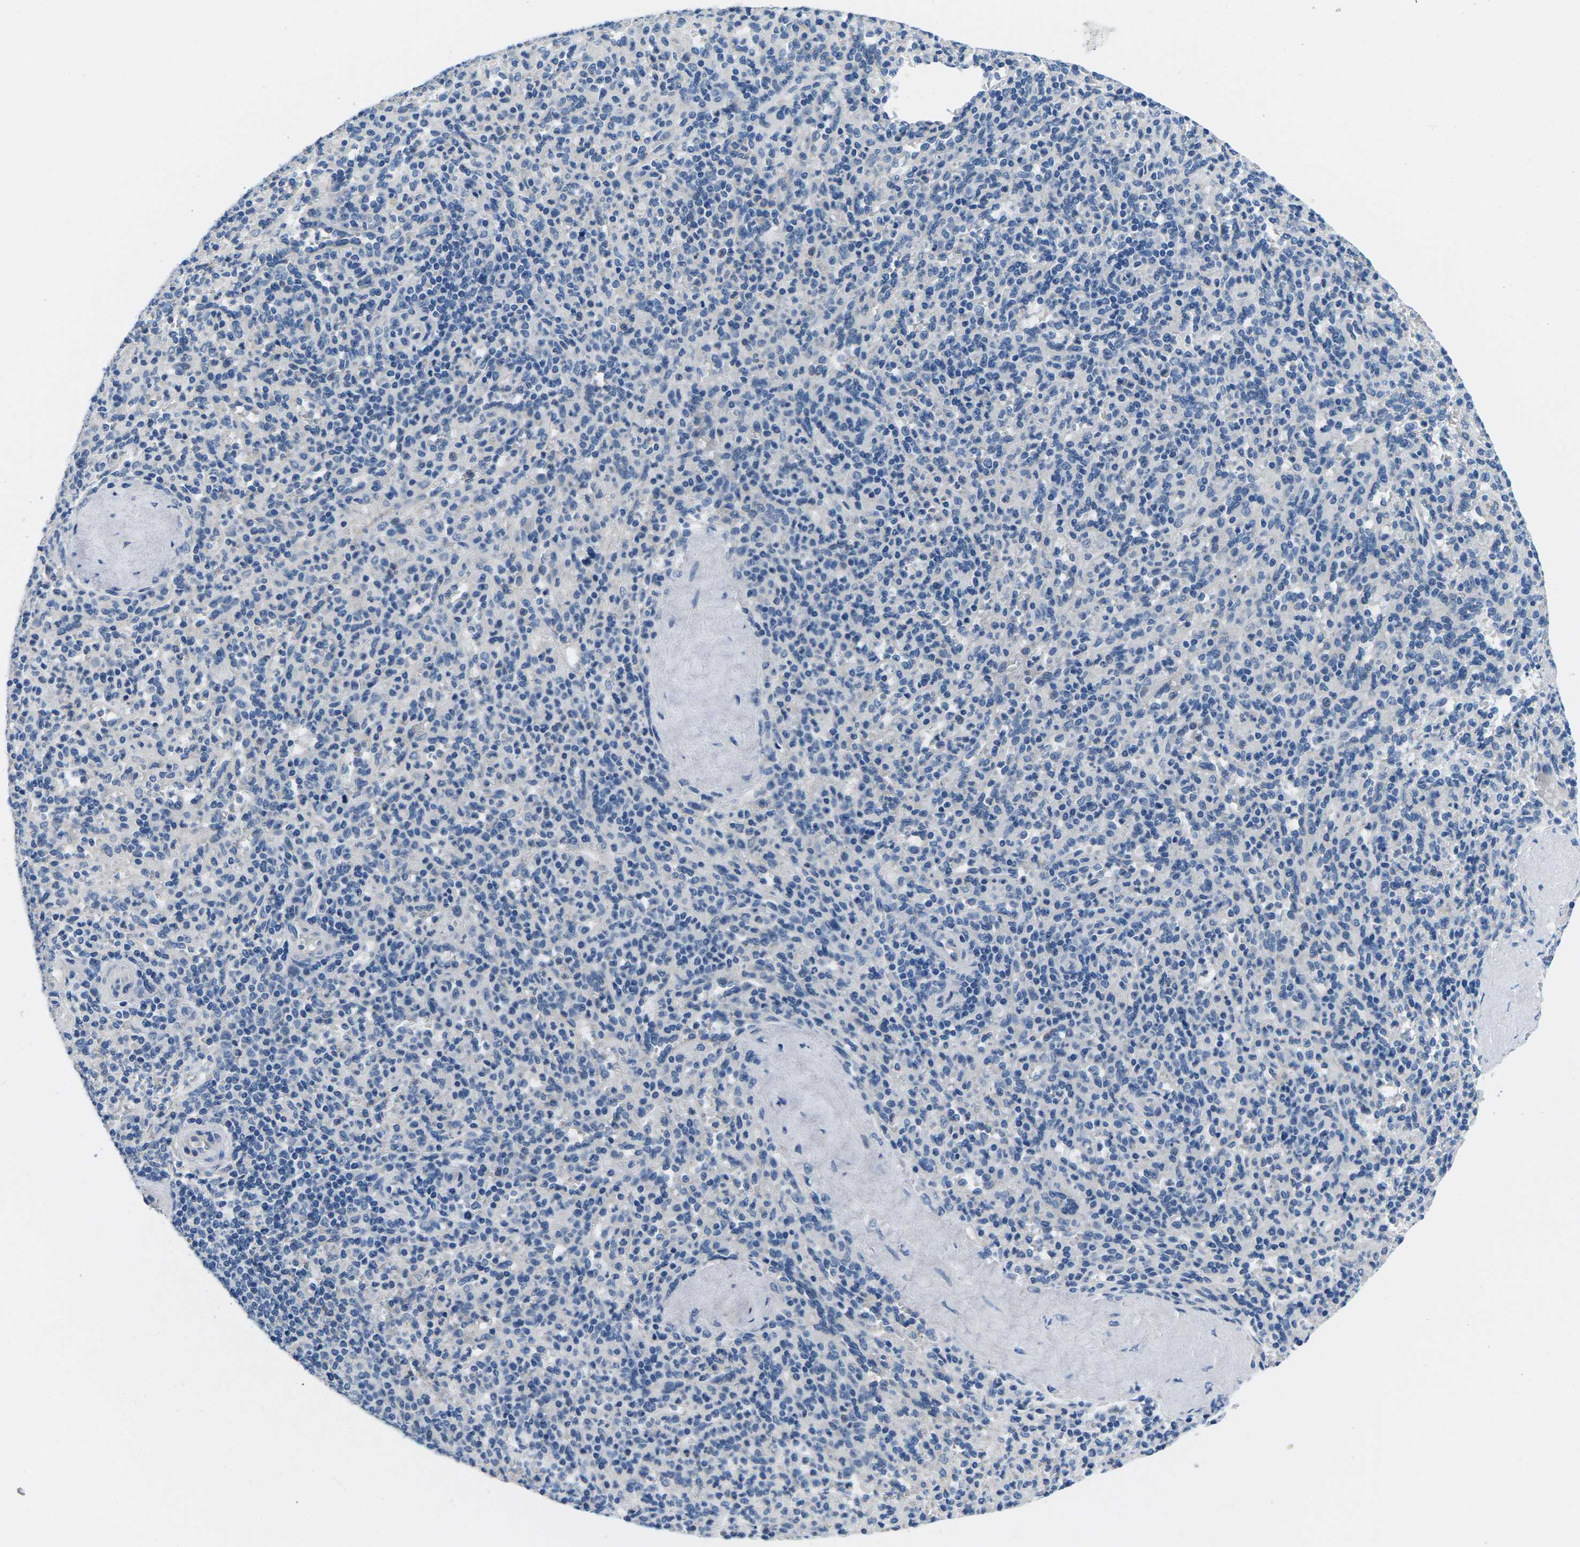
{"staining": {"intensity": "negative", "quantity": "none", "location": "none"}, "tissue": "spleen", "cell_type": "Cells in red pulp", "image_type": "normal", "snomed": [{"axis": "morphology", "description": "Normal tissue, NOS"}, {"axis": "topography", "description": "Spleen"}], "caption": "Immunohistochemistry (IHC) micrograph of unremarkable spleen stained for a protein (brown), which reveals no positivity in cells in red pulp.", "gene": "TSPAN2", "patient": {"sex": "male", "age": 36}}